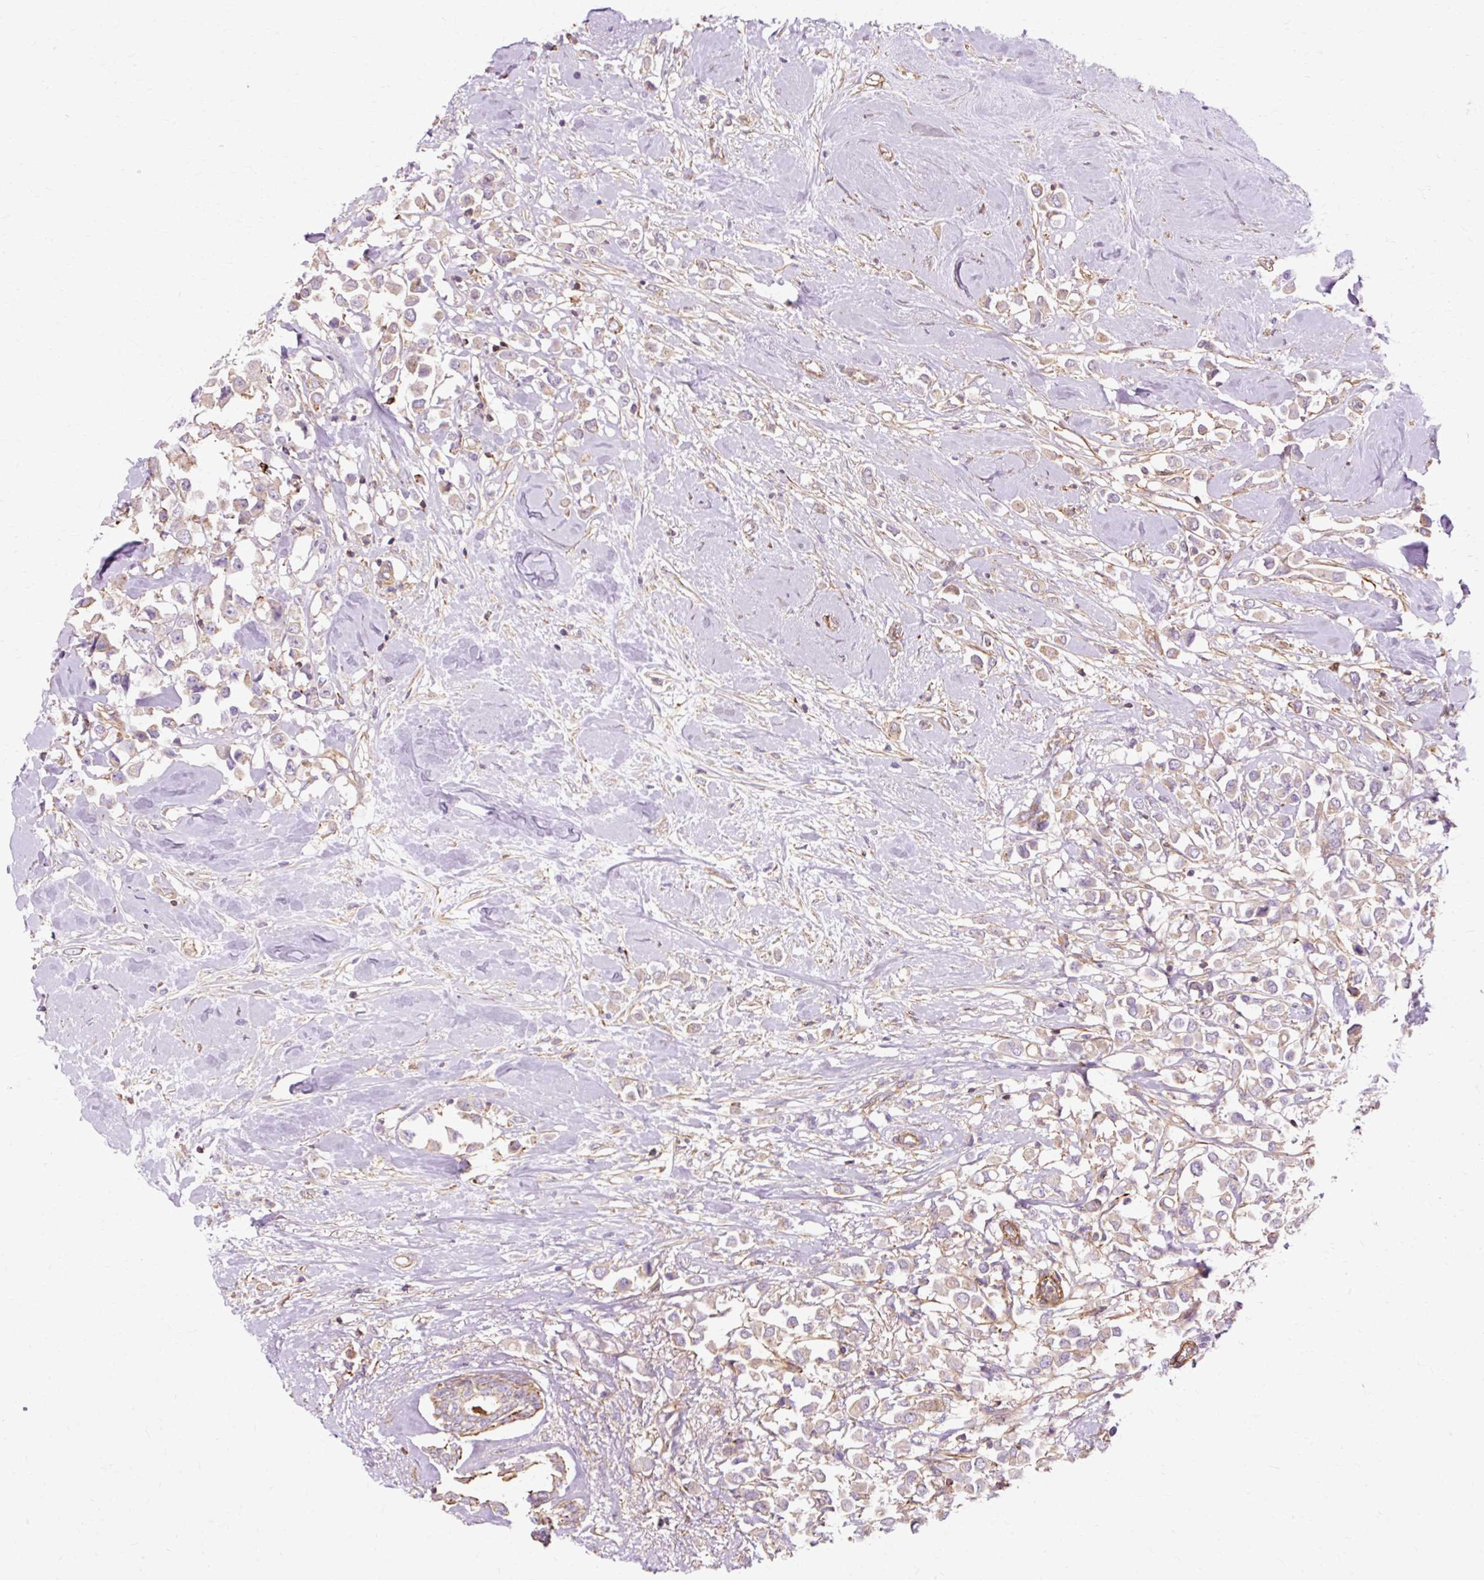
{"staining": {"intensity": "weak", "quantity": "25%-75%", "location": "cytoplasmic/membranous"}, "tissue": "breast cancer", "cell_type": "Tumor cells", "image_type": "cancer", "snomed": [{"axis": "morphology", "description": "Duct carcinoma"}, {"axis": "topography", "description": "Breast"}], "caption": "Protein analysis of breast cancer tissue reveals weak cytoplasmic/membranous expression in about 25%-75% of tumor cells.", "gene": "TBC1D2B", "patient": {"sex": "female", "age": 61}}